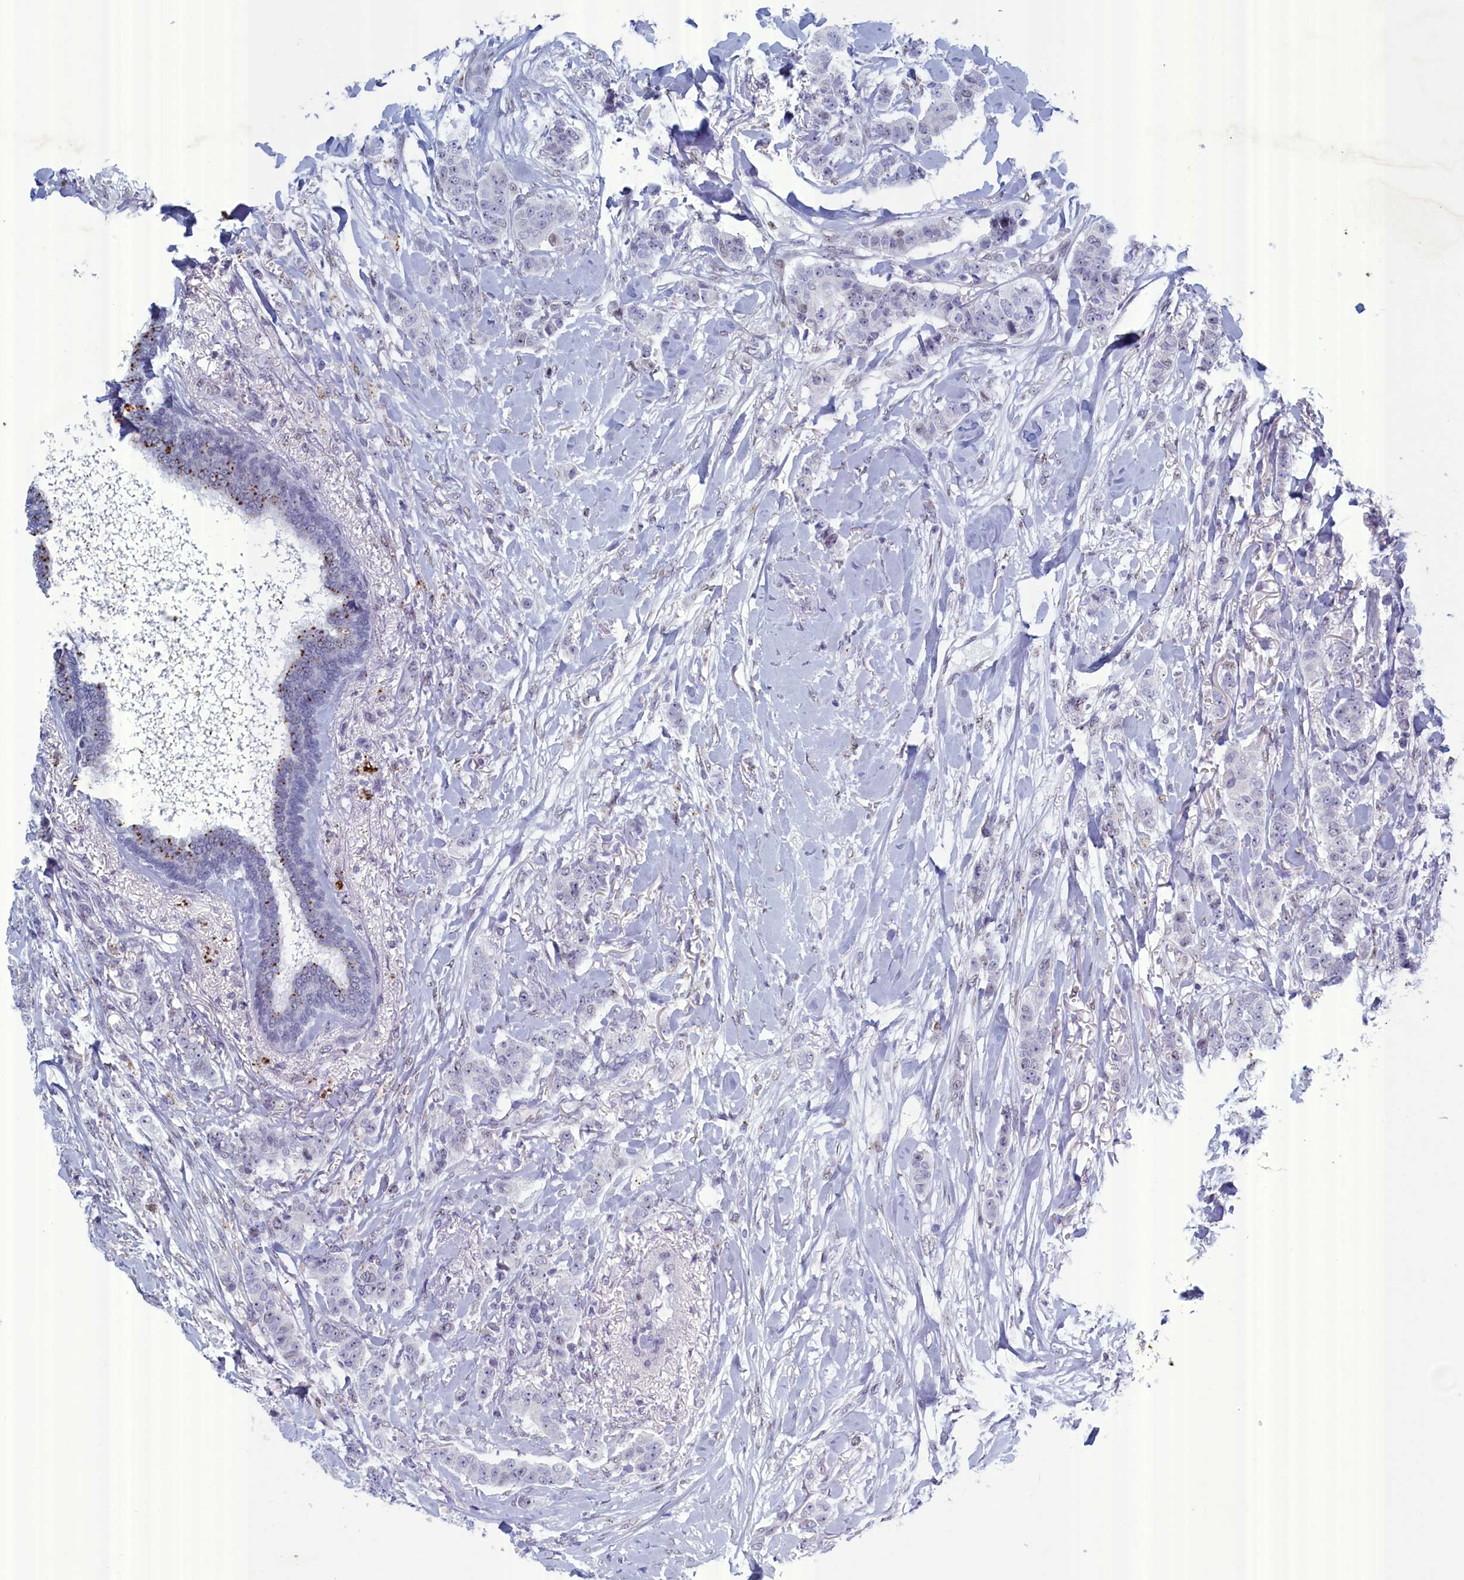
{"staining": {"intensity": "negative", "quantity": "none", "location": "none"}, "tissue": "breast cancer", "cell_type": "Tumor cells", "image_type": "cancer", "snomed": [{"axis": "morphology", "description": "Duct carcinoma"}, {"axis": "topography", "description": "Breast"}], "caption": "Protein analysis of breast cancer (invasive ductal carcinoma) exhibits no significant staining in tumor cells. (DAB (3,3'-diaminobenzidine) immunohistochemistry (IHC) with hematoxylin counter stain).", "gene": "WDR76", "patient": {"sex": "female", "age": 40}}